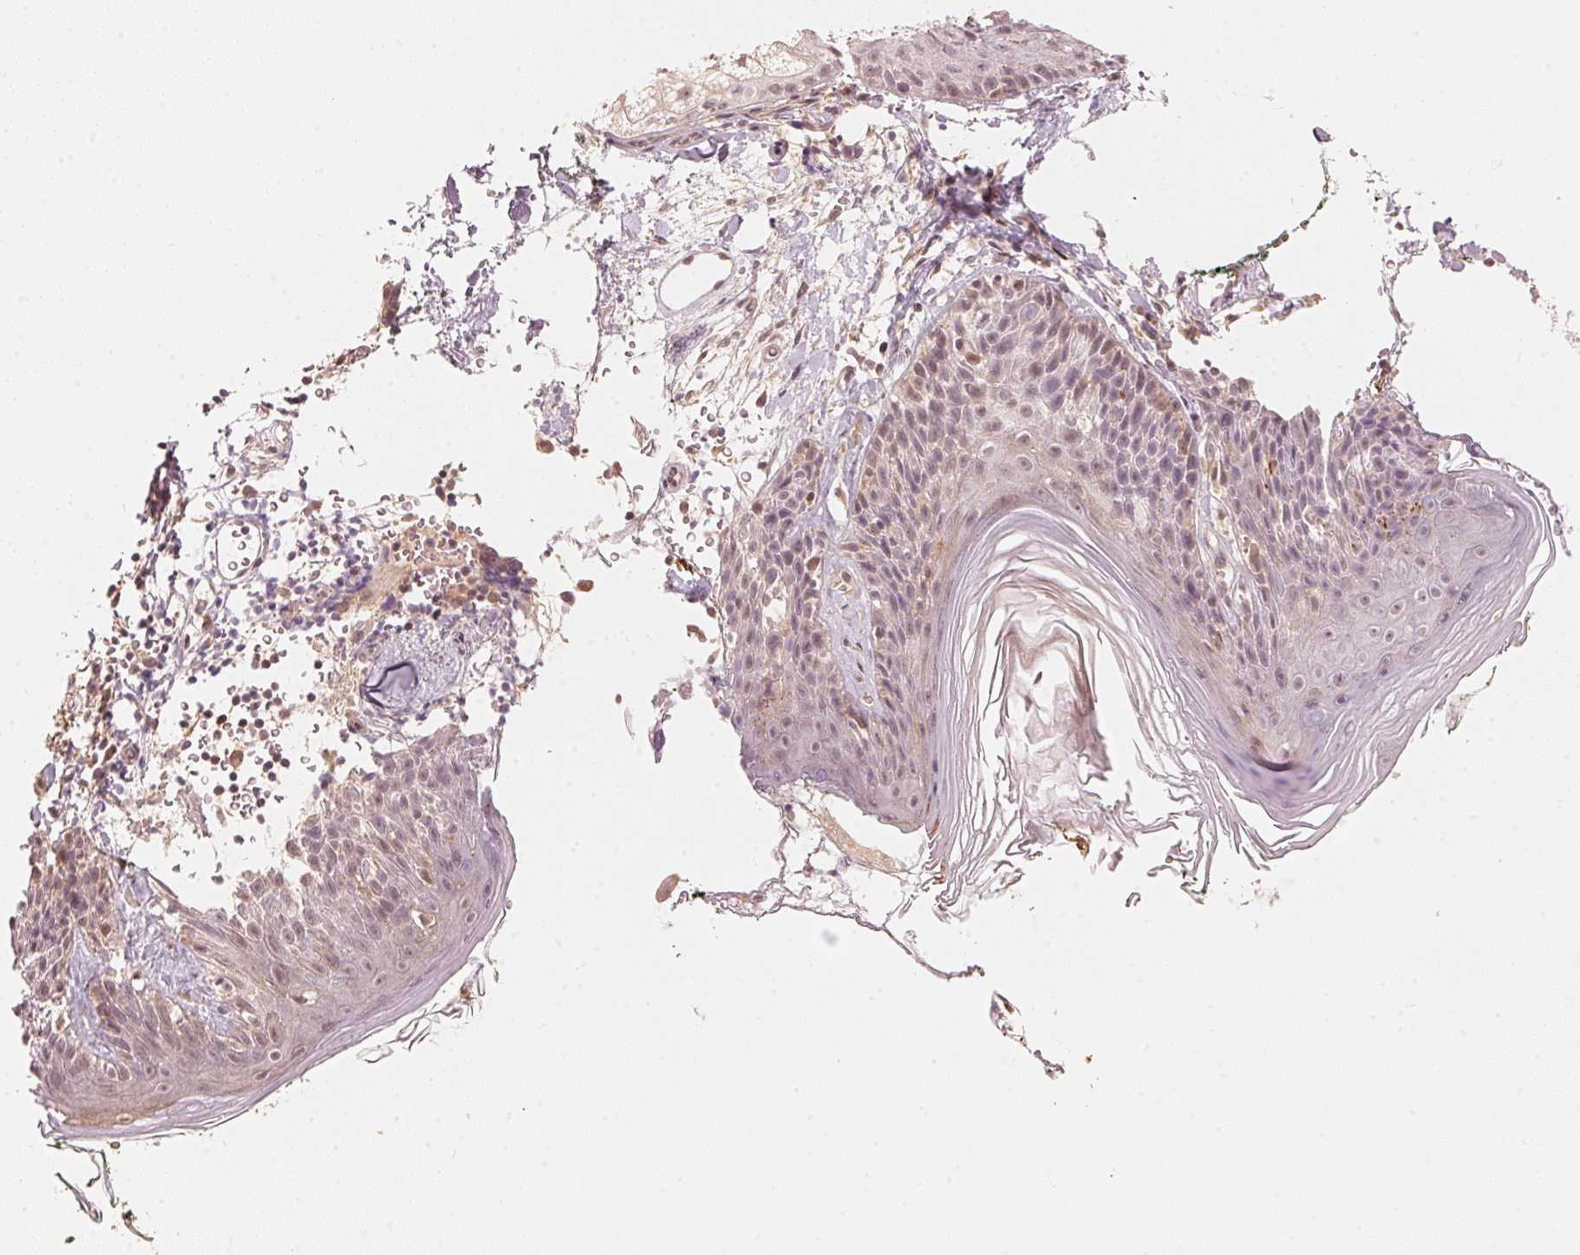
{"staining": {"intensity": "weak", "quantity": ">75%", "location": "cytoplasmic/membranous"}, "tissue": "skin", "cell_type": "Fibroblasts", "image_type": "normal", "snomed": [{"axis": "morphology", "description": "Normal tissue, NOS"}, {"axis": "topography", "description": "Skin"}], "caption": "Unremarkable skin displays weak cytoplasmic/membranous staining in about >75% of fibroblasts Using DAB (3,3'-diaminobenzidine) (brown) and hematoxylin (blue) stains, captured at high magnification using brightfield microscopy..", "gene": "PRKN", "patient": {"sex": "male", "age": 76}}